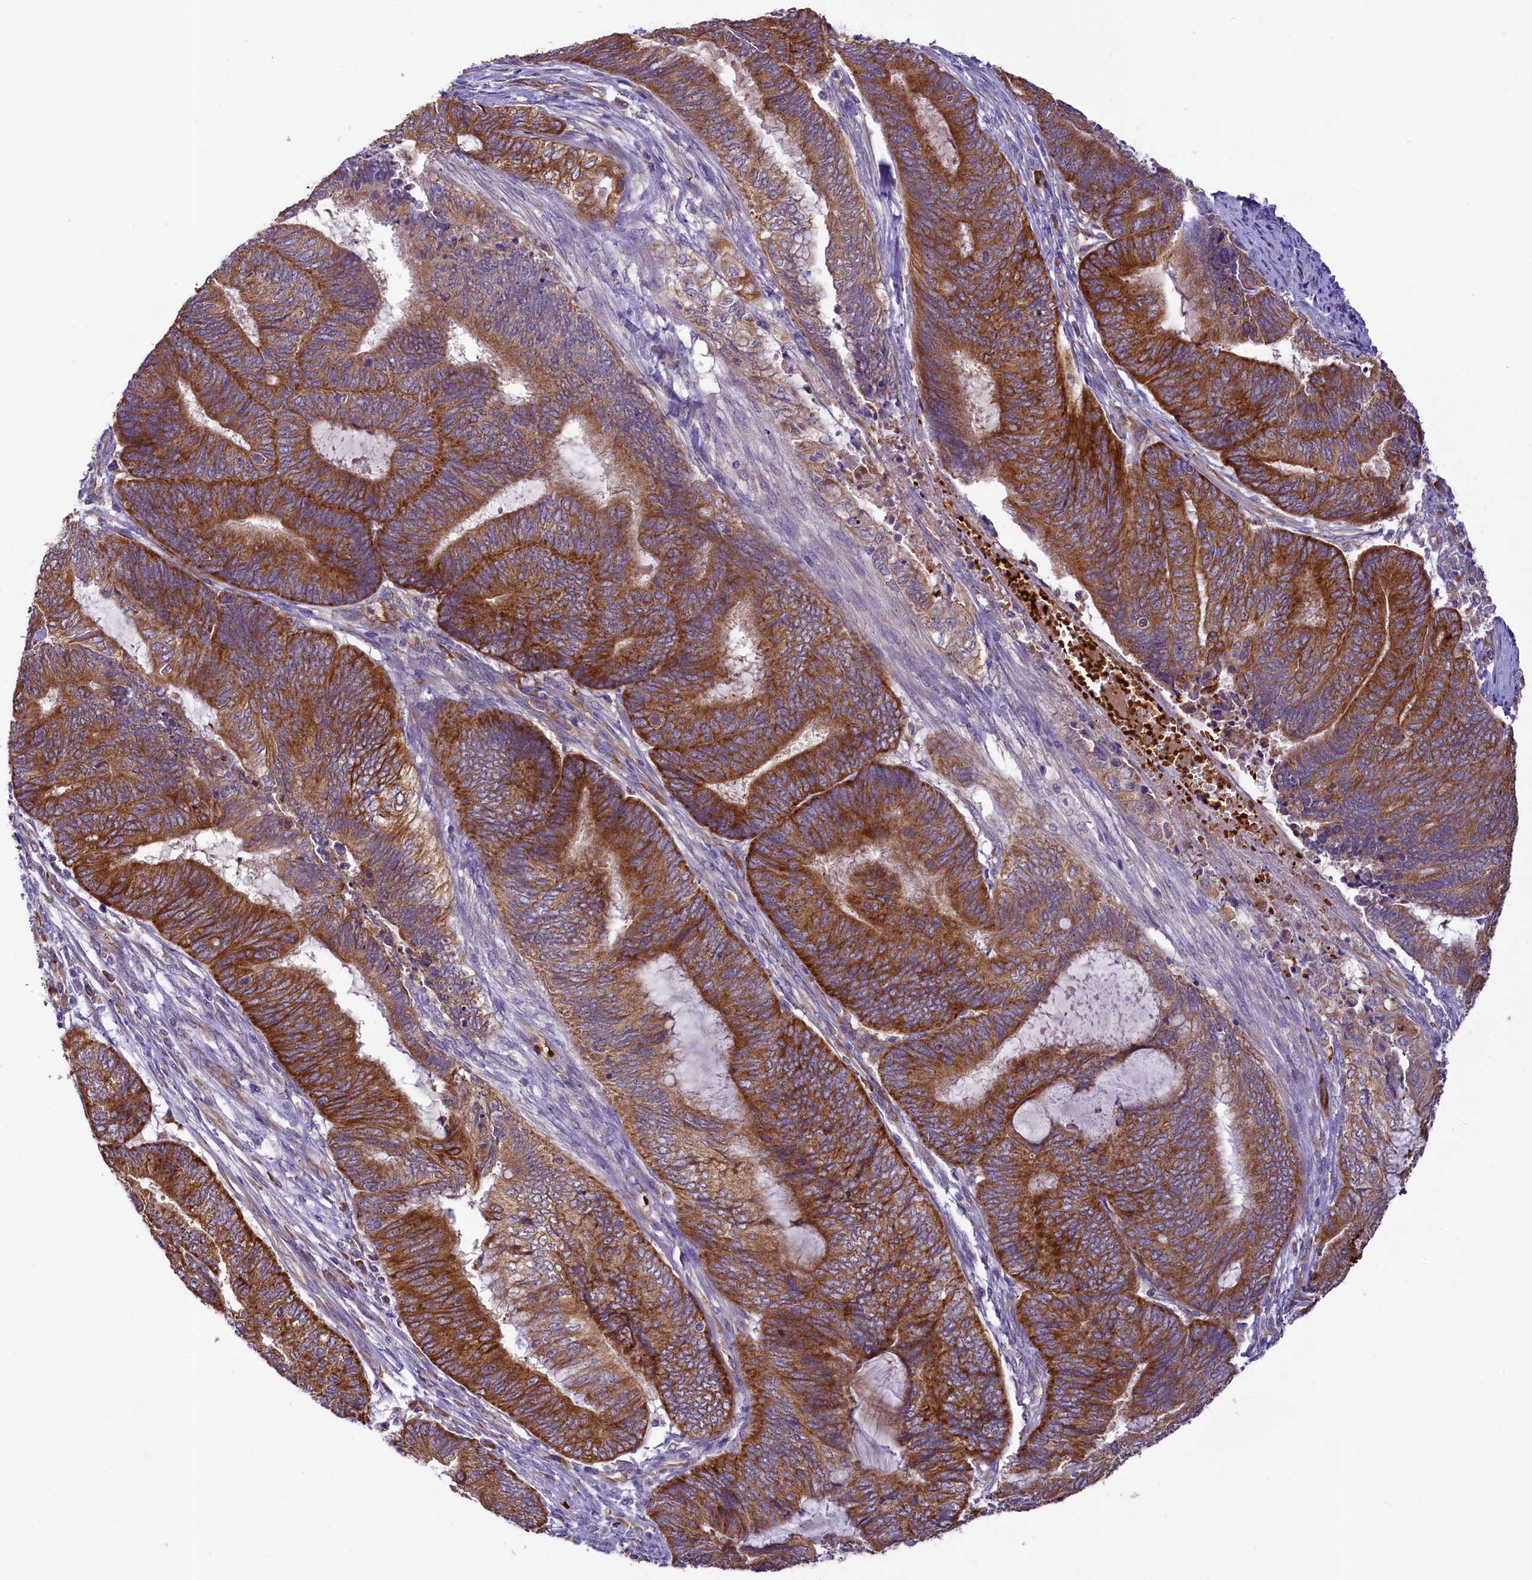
{"staining": {"intensity": "strong", "quantity": ">75%", "location": "cytoplasmic/membranous"}, "tissue": "endometrial cancer", "cell_type": "Tumor cells", "image_type": "cancer", "snomed": [{"axis": "morphology", "description": "Adenocarcinoma, NOS"}, {"axis": "topography", "description": "Uterus"}, {"axis": "topography", "description": "Endometrium"}], "caption": "Endometrial adenocarcinoma stained for a protein (brown) demonstrates strong cytoplasmic/membranous positive positivity in approximately >75% of tumor cells.", "gene": "LARP4", "patient": {"sex": "female", "age": 70}}